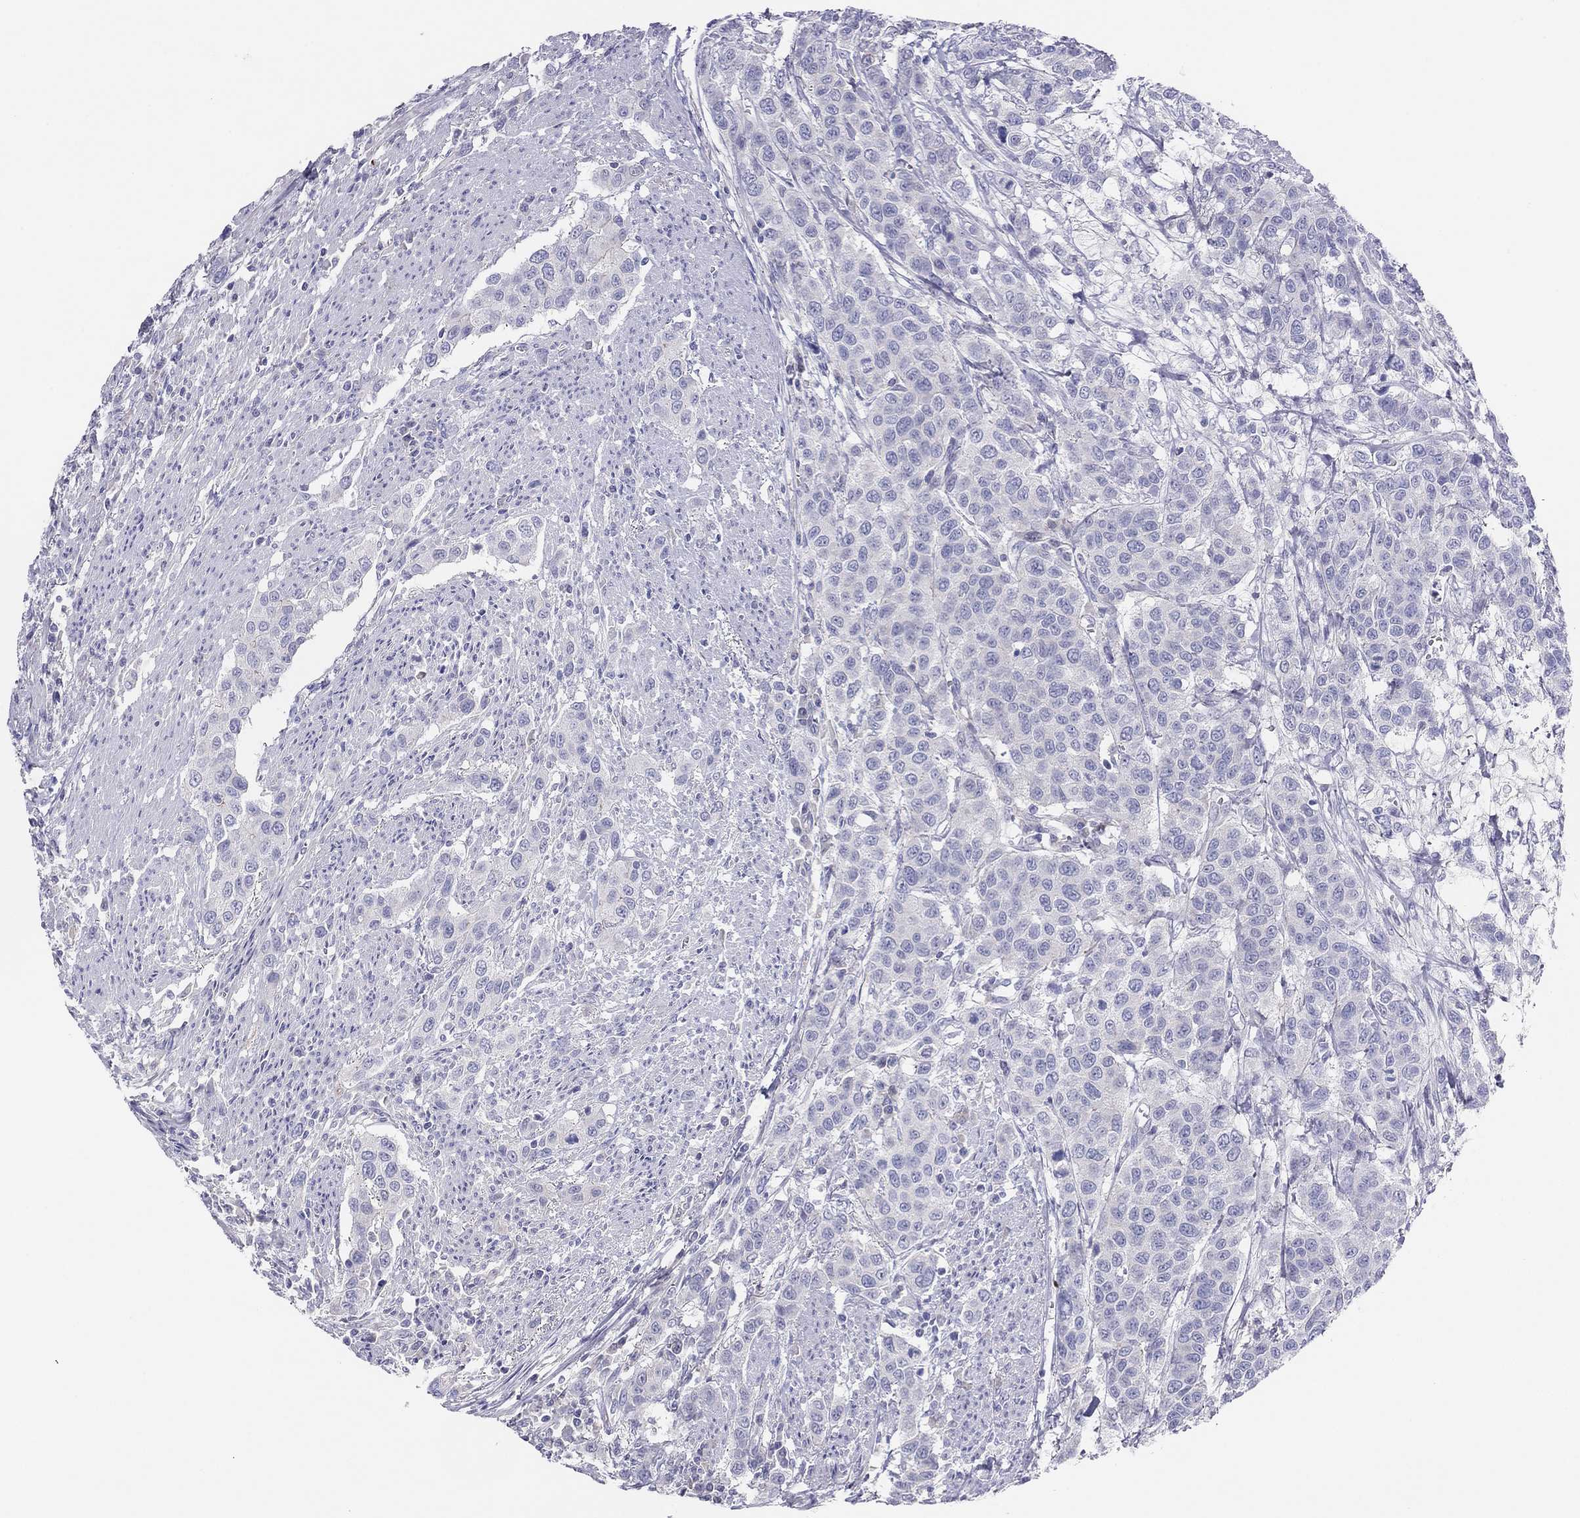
{"staining": {"intensity": "negative", "quantity": "none", "location": "none"}, "tissue": "urothelial cancer", "cell_type": "Tumor cells", "image_type": "cancer", "snomed": [{"axis": "morphology", "description": "Urothelial carcinoma, High grade"}, {"axis": "topography", "description": "Urinary bladder"}], "caption": "This is an IHC micrograph of urothelial cancer. There is no staining in tumor cells.", "gene": "MGAT4C", "patient": {"sex": "female", "age": 58}}